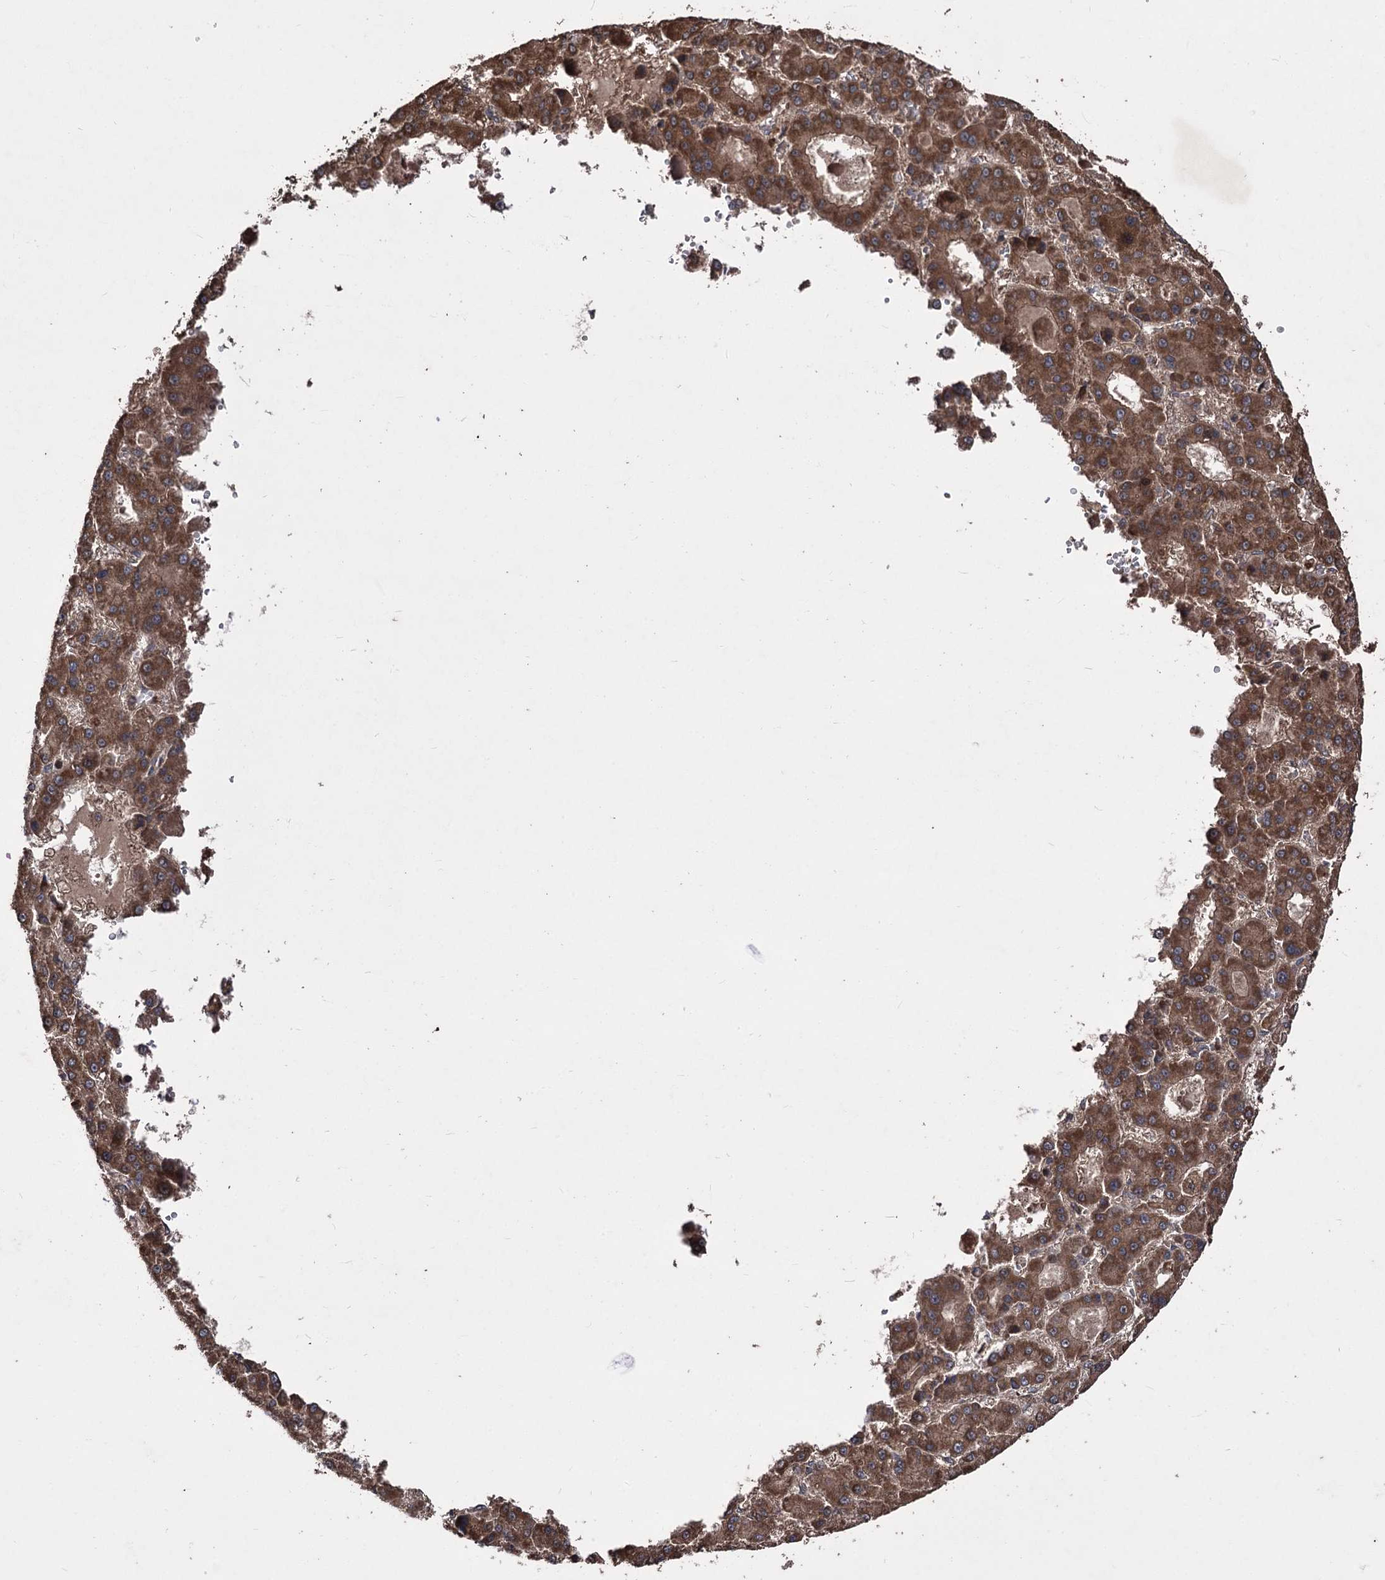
{"staining": {"intensity": "moderate", "quantity": ">75%", "location": "cytoplasmic/membranous"}, "tissue": "liver cancer", "cell_type": "Tumor cells", "image_type": "cancer", "snomed": [{"axis": "morphology", "description": "Carcinoma, Hepatocellular, NOS"}, {"axis": "topography", "description": "Liver"}], "caption": "Immunohistochemical staining of liver cancer (hepatocellular carcinoma) shows medium levels of moderate cytoplasmic/membranous expression in about >75% of tumor cells. The staining is performed using DAB brown chromogen to label protein expression. The nuclei are counter-stained blue using hematoxylin.", "gene": "RASSF3", "patient": {"sex": "male", "age": 70}}